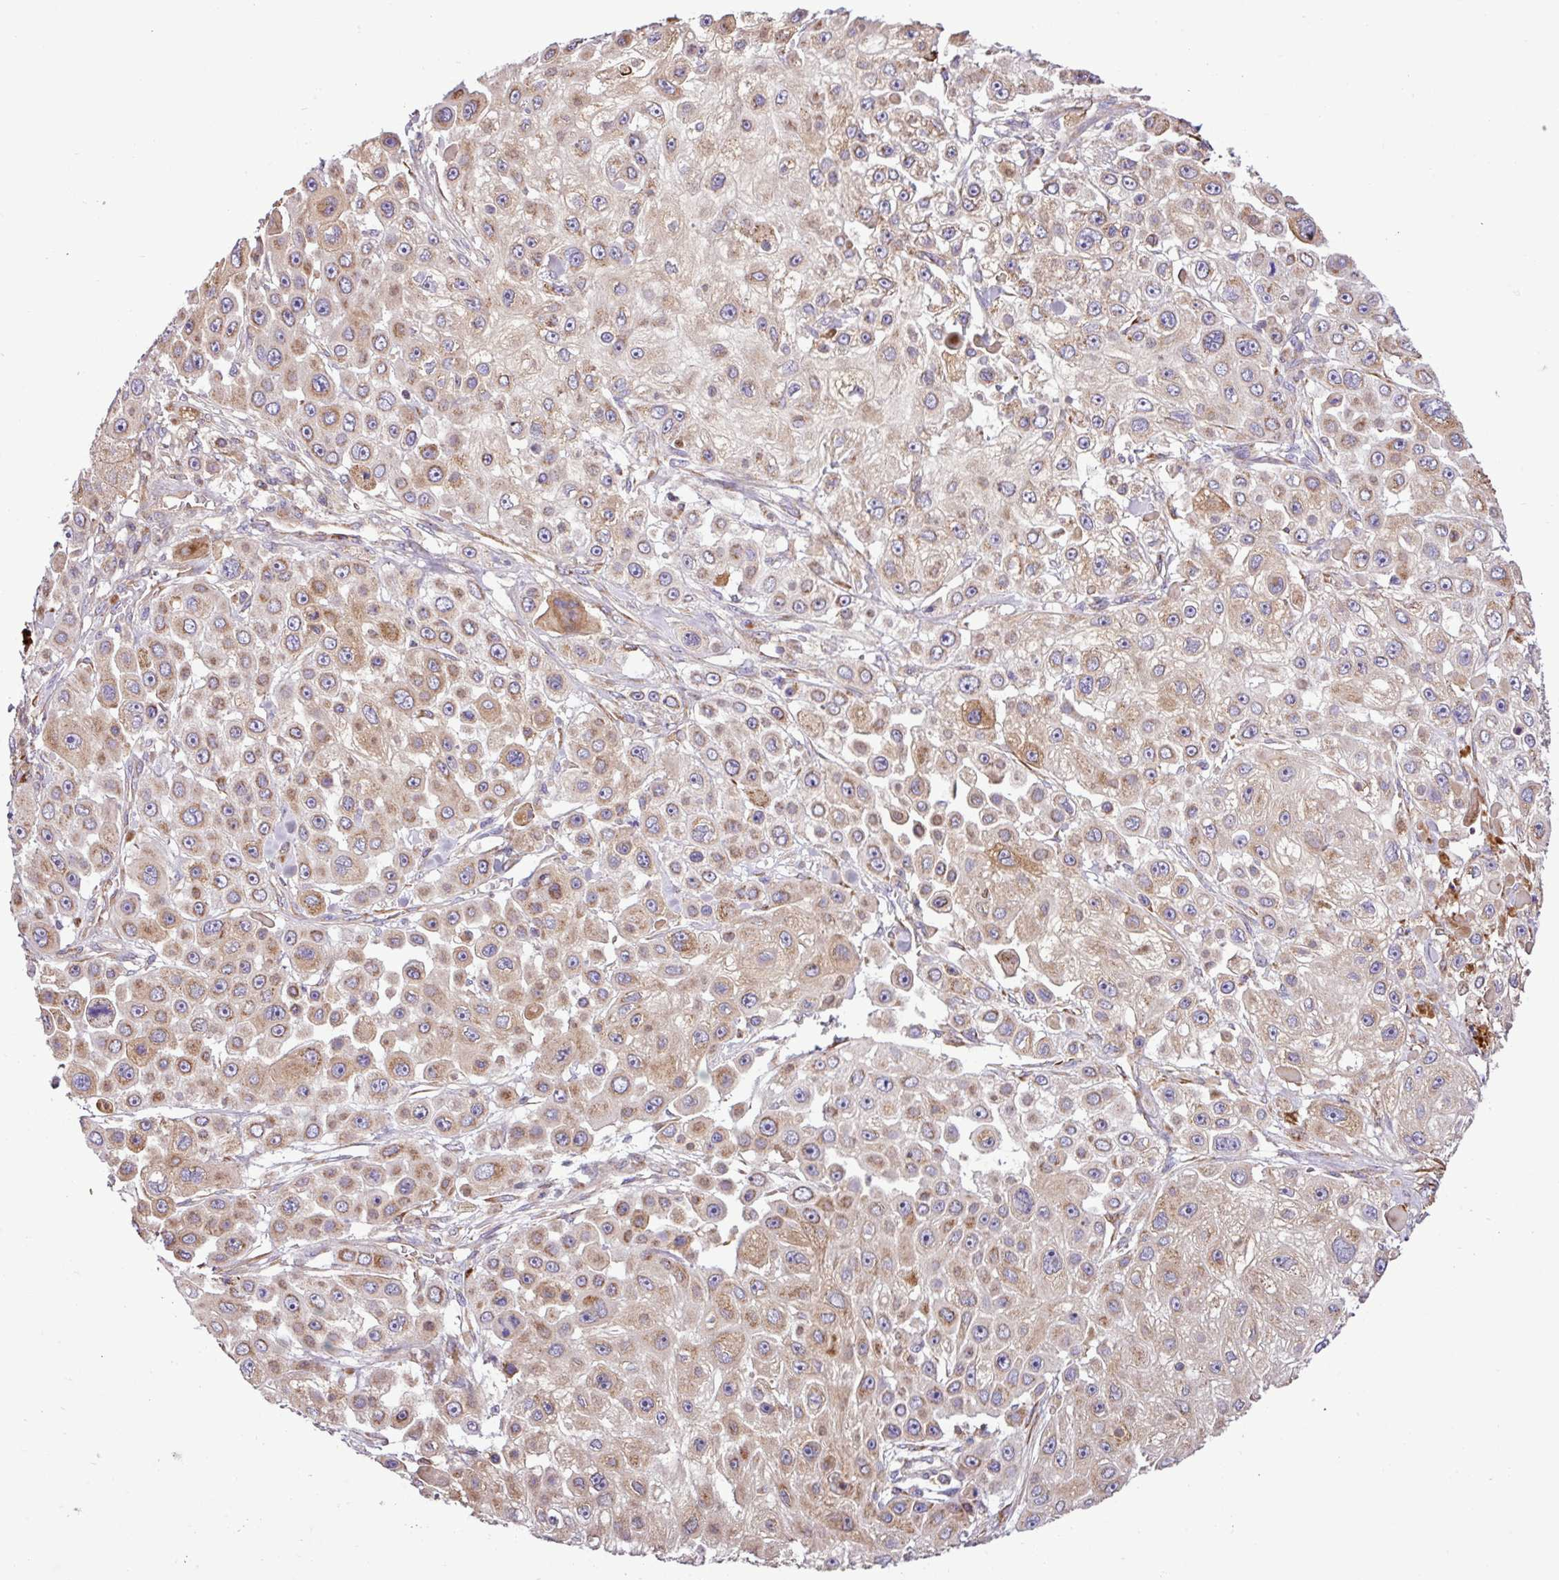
{"staining": {"intensity": "moderate", "quantity": ">75%", "location": "cytoplasmic/membranous"}, "tissue": "skin cancer", "cell_type": "Tumor cells", "image_type": "cancer", "snomed": [{"axis": "morphology", "description": "Squamous cell carcinoma, NOS"}, {"axis": "topography", "description": "Skin"}], "caption": "An image of human skin squamous cell carcinoma stained for a protein exhibits moderate cytoplasmic/membranous brown staining in tumor cells.", "gene": "CWH43", "patient": {"sex": "male", "age": 67}}